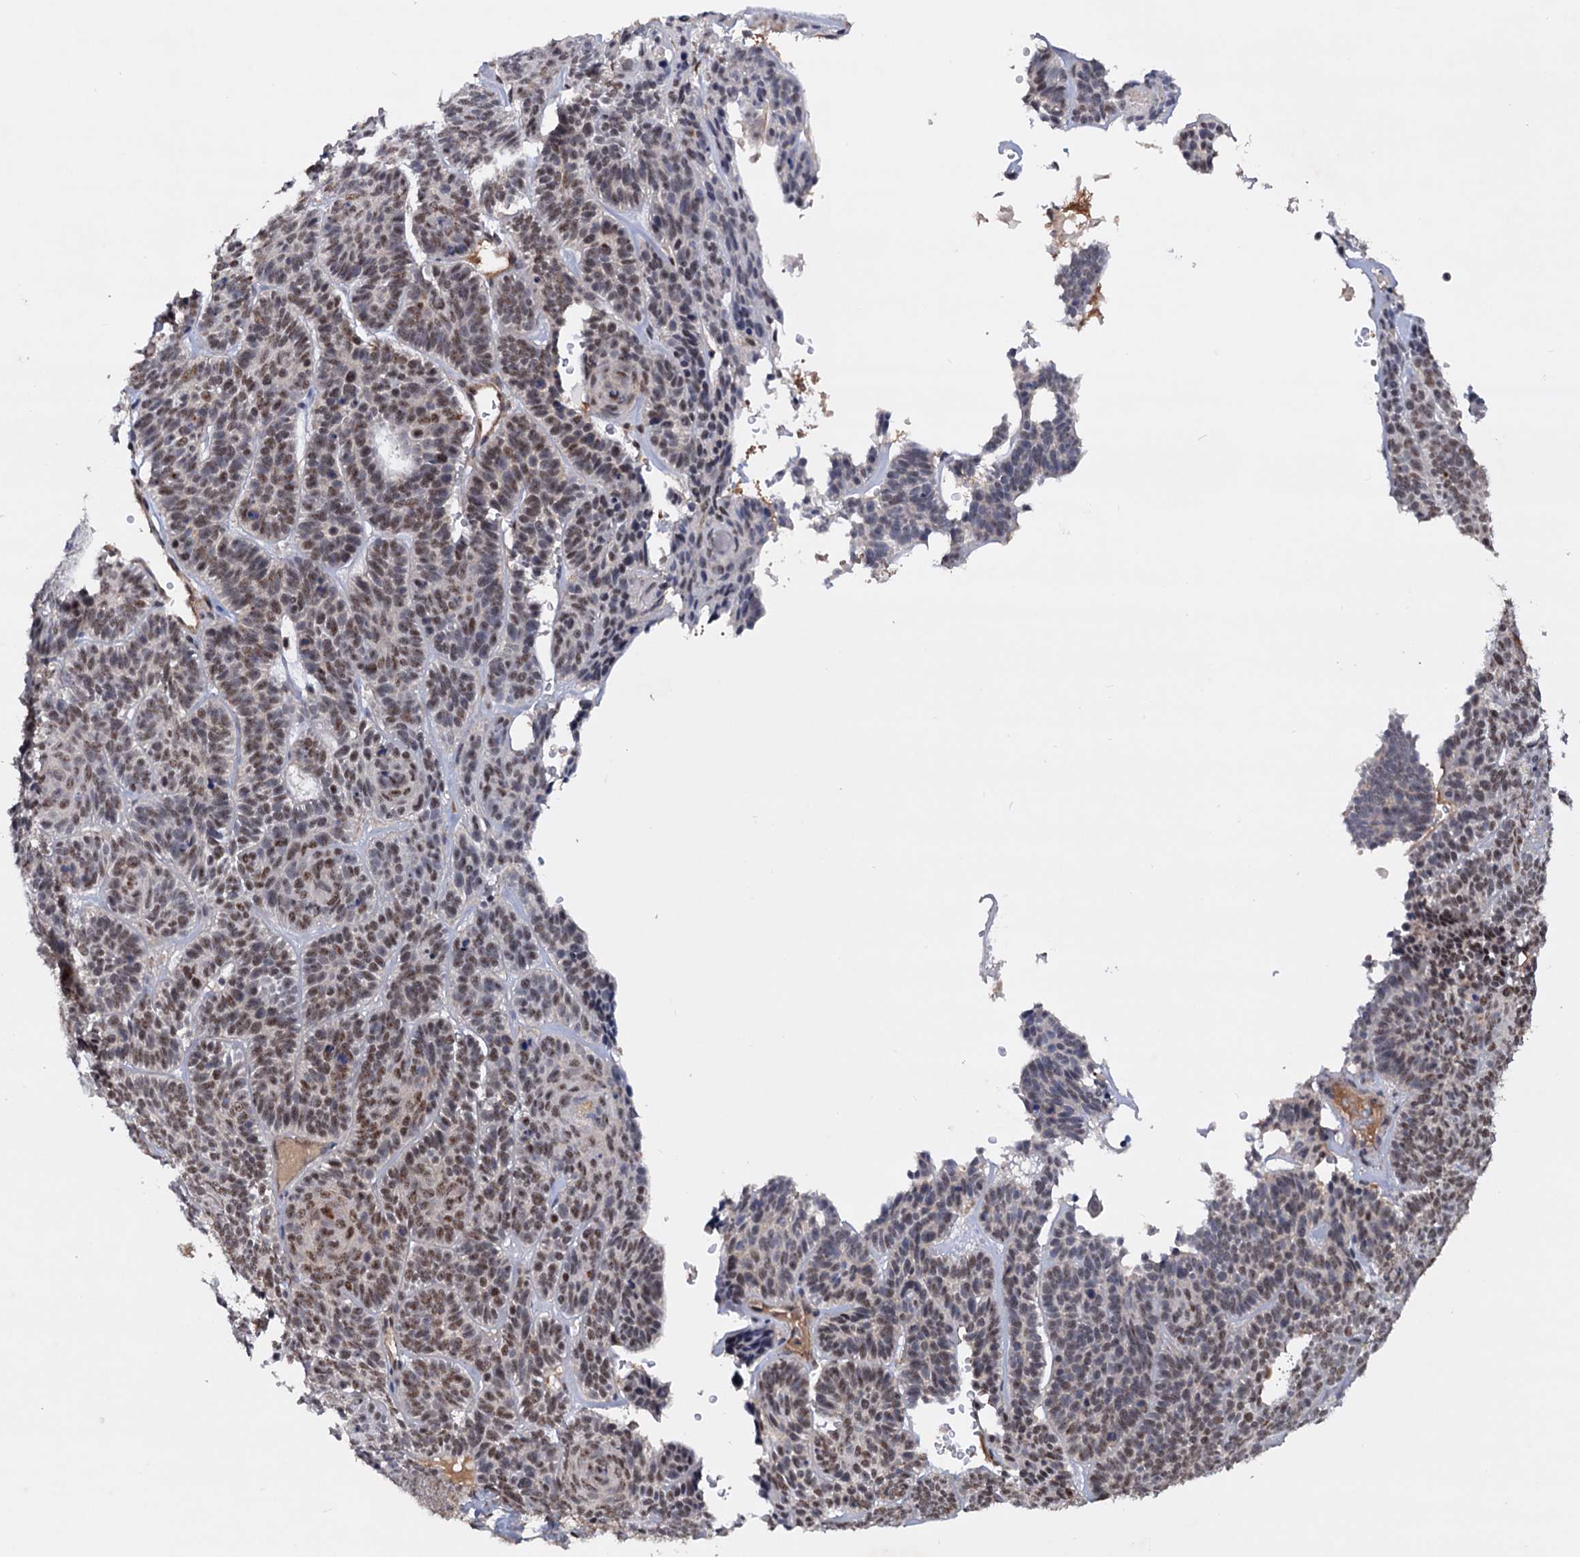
{"staining": {"intensity": "moderate", "quantity": ">75%", "location": "nuclear"}, "tissue": "skin cancer", "cell_type": "Tumor cells", "image_type": "cancer", "snomed": [{"axis": "morphology", "description": "Basal cell carcinoma"}, {"axis": "topography", "description": "Skin"}], "caption": "About >75% of tumor cells in skin basal cell carcinoma demonstrate moderate nuclear protein positivity as visualized by brown immunohistochemical staining.", "gene": "TBC1D12", "patient": {"sex": "male", "age": 85}}